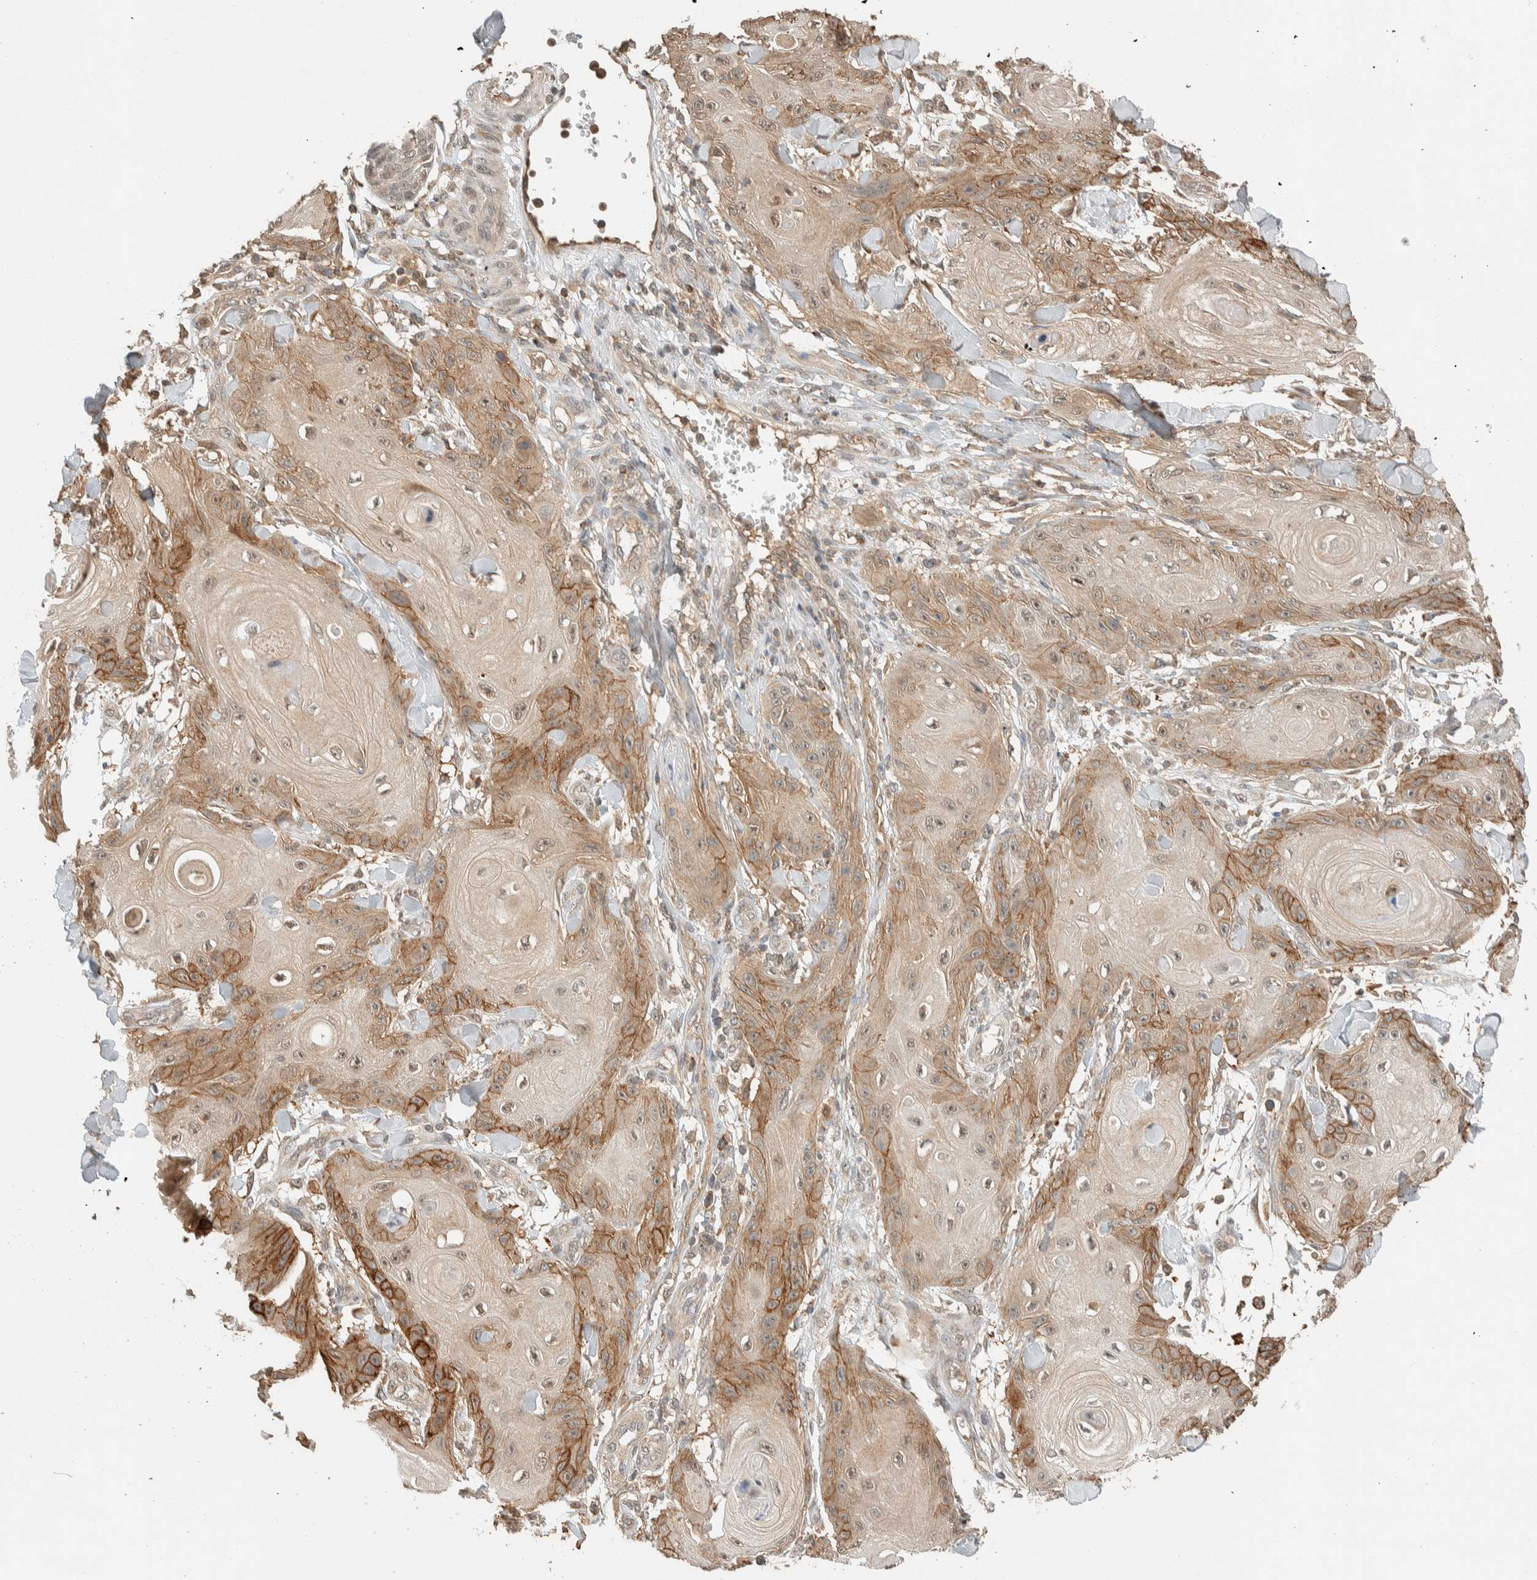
{"staining": {"intensity": "moderate", "quantity": "25%-75%", "location": "cytoplasmic/membranous,nuclear"}, "tissue": "skin cancer", "cell_type": "Tumor cells", "image_type": "cancer", "snomed": [{"axis": "morphology", "description": "Squamous cell carcinoma, NOS"}, {"axis": "topography", "description": "Skin"}], "caption": "Moderate cytoplasmic/membranous and nuclear expression is appreciated in about 25%-75% of tumor cells in skin cancer. Using DAB (3,3'-diaminobenzidine) (brown) and hematoxylin (blue) stains, captured at high magnification using brightfield microscopy.", "gene": "ZNF567", "patient": {"sex": "male", "age": 74}}